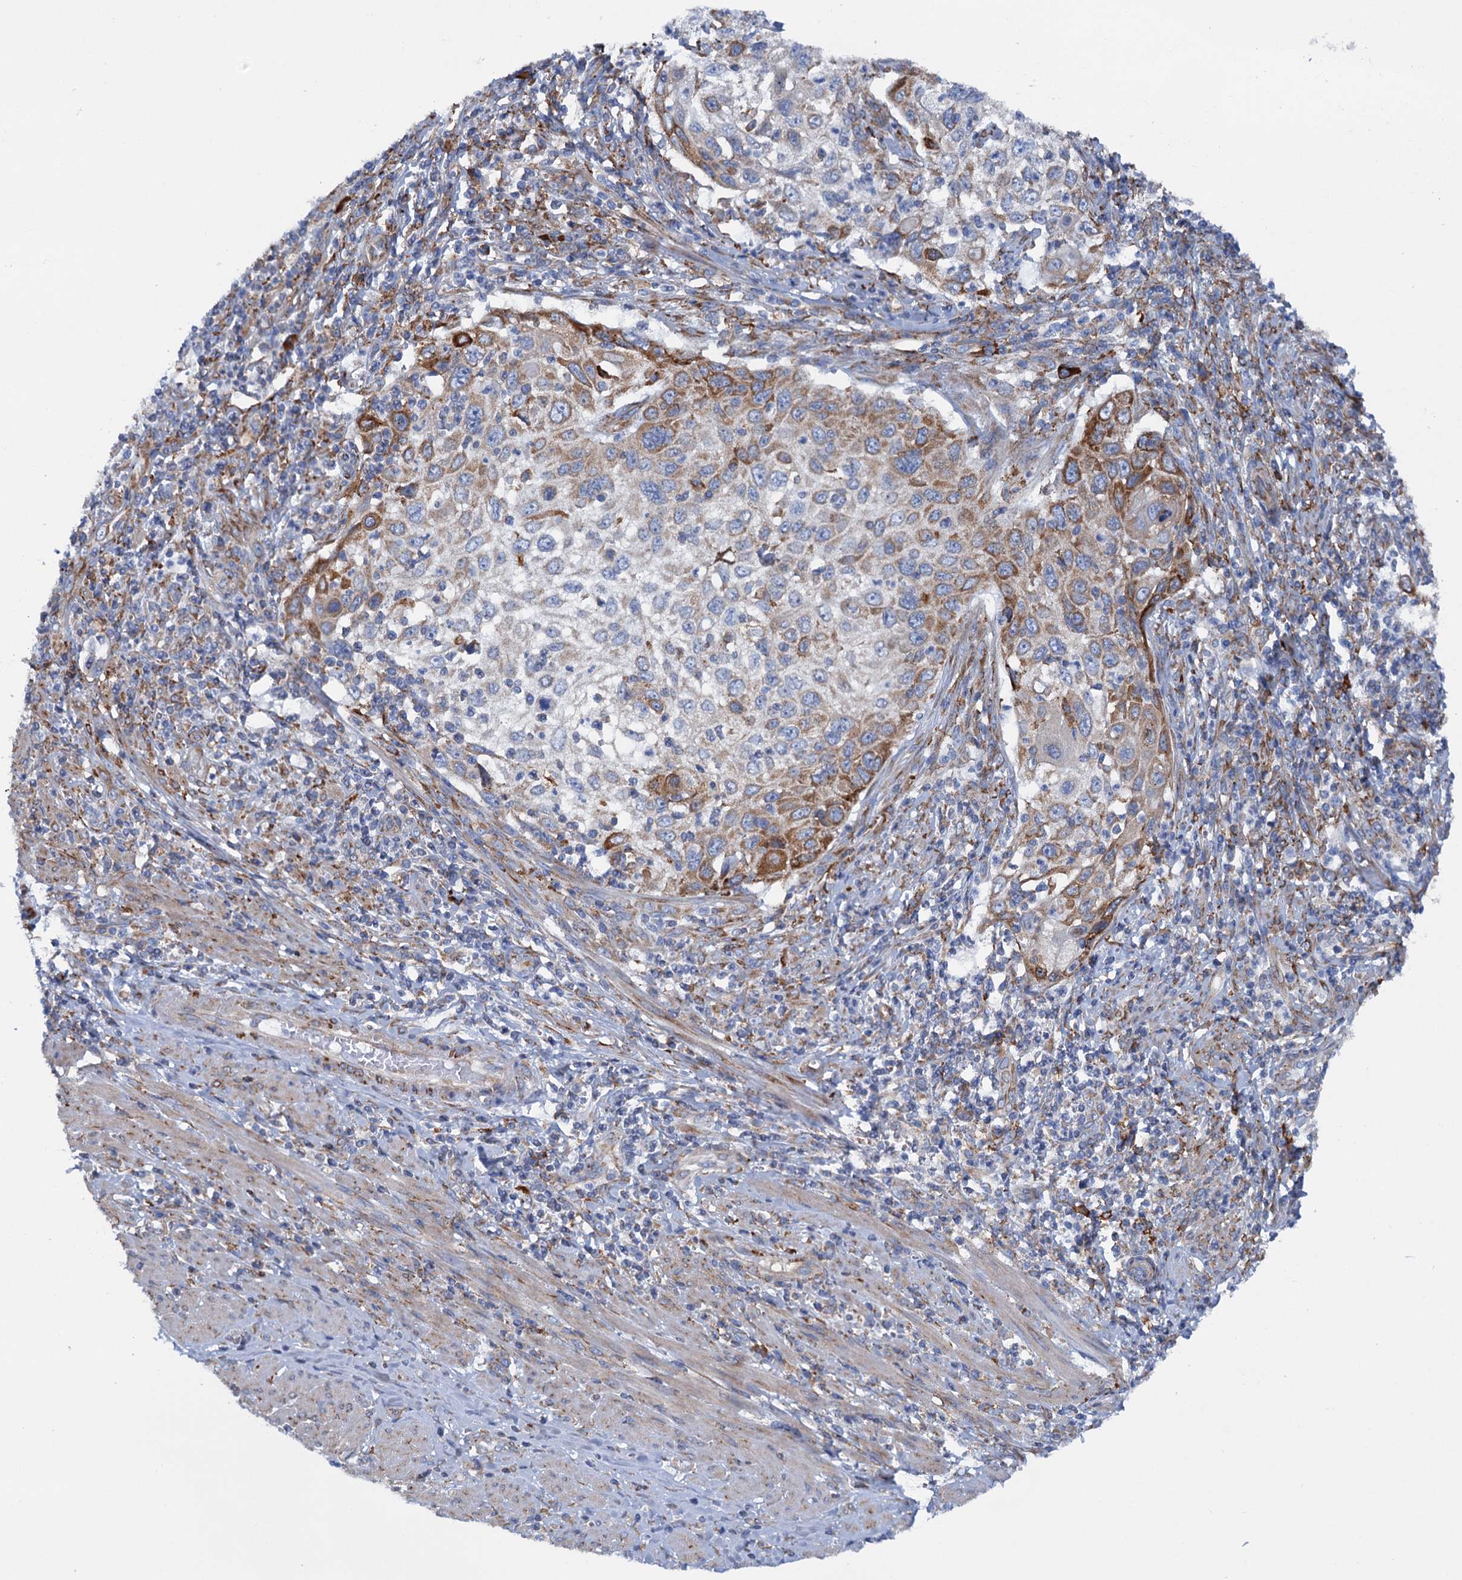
{"staining": {"intensity": "moderate", "quantity": "25%-75%", "location": "cytoplasmic/membranous"}, "tissue": "cervical cancer", "cell_type": "Tumor cells", "image_type": "cancer", "snomed": [{"axis": "morphology", "description": "Squamous cell carcinoma, NOS"}, {"axis": "topography", "description": "Cervix"}], "caption": "Brown immunohistochemical staining in cervical cancer reveals moderate cytoplasmic/membranous staining in approximately 25%-75% of tumor cells.", "gene": "SHE", "patient": {"sex": "female", "age": 70}}